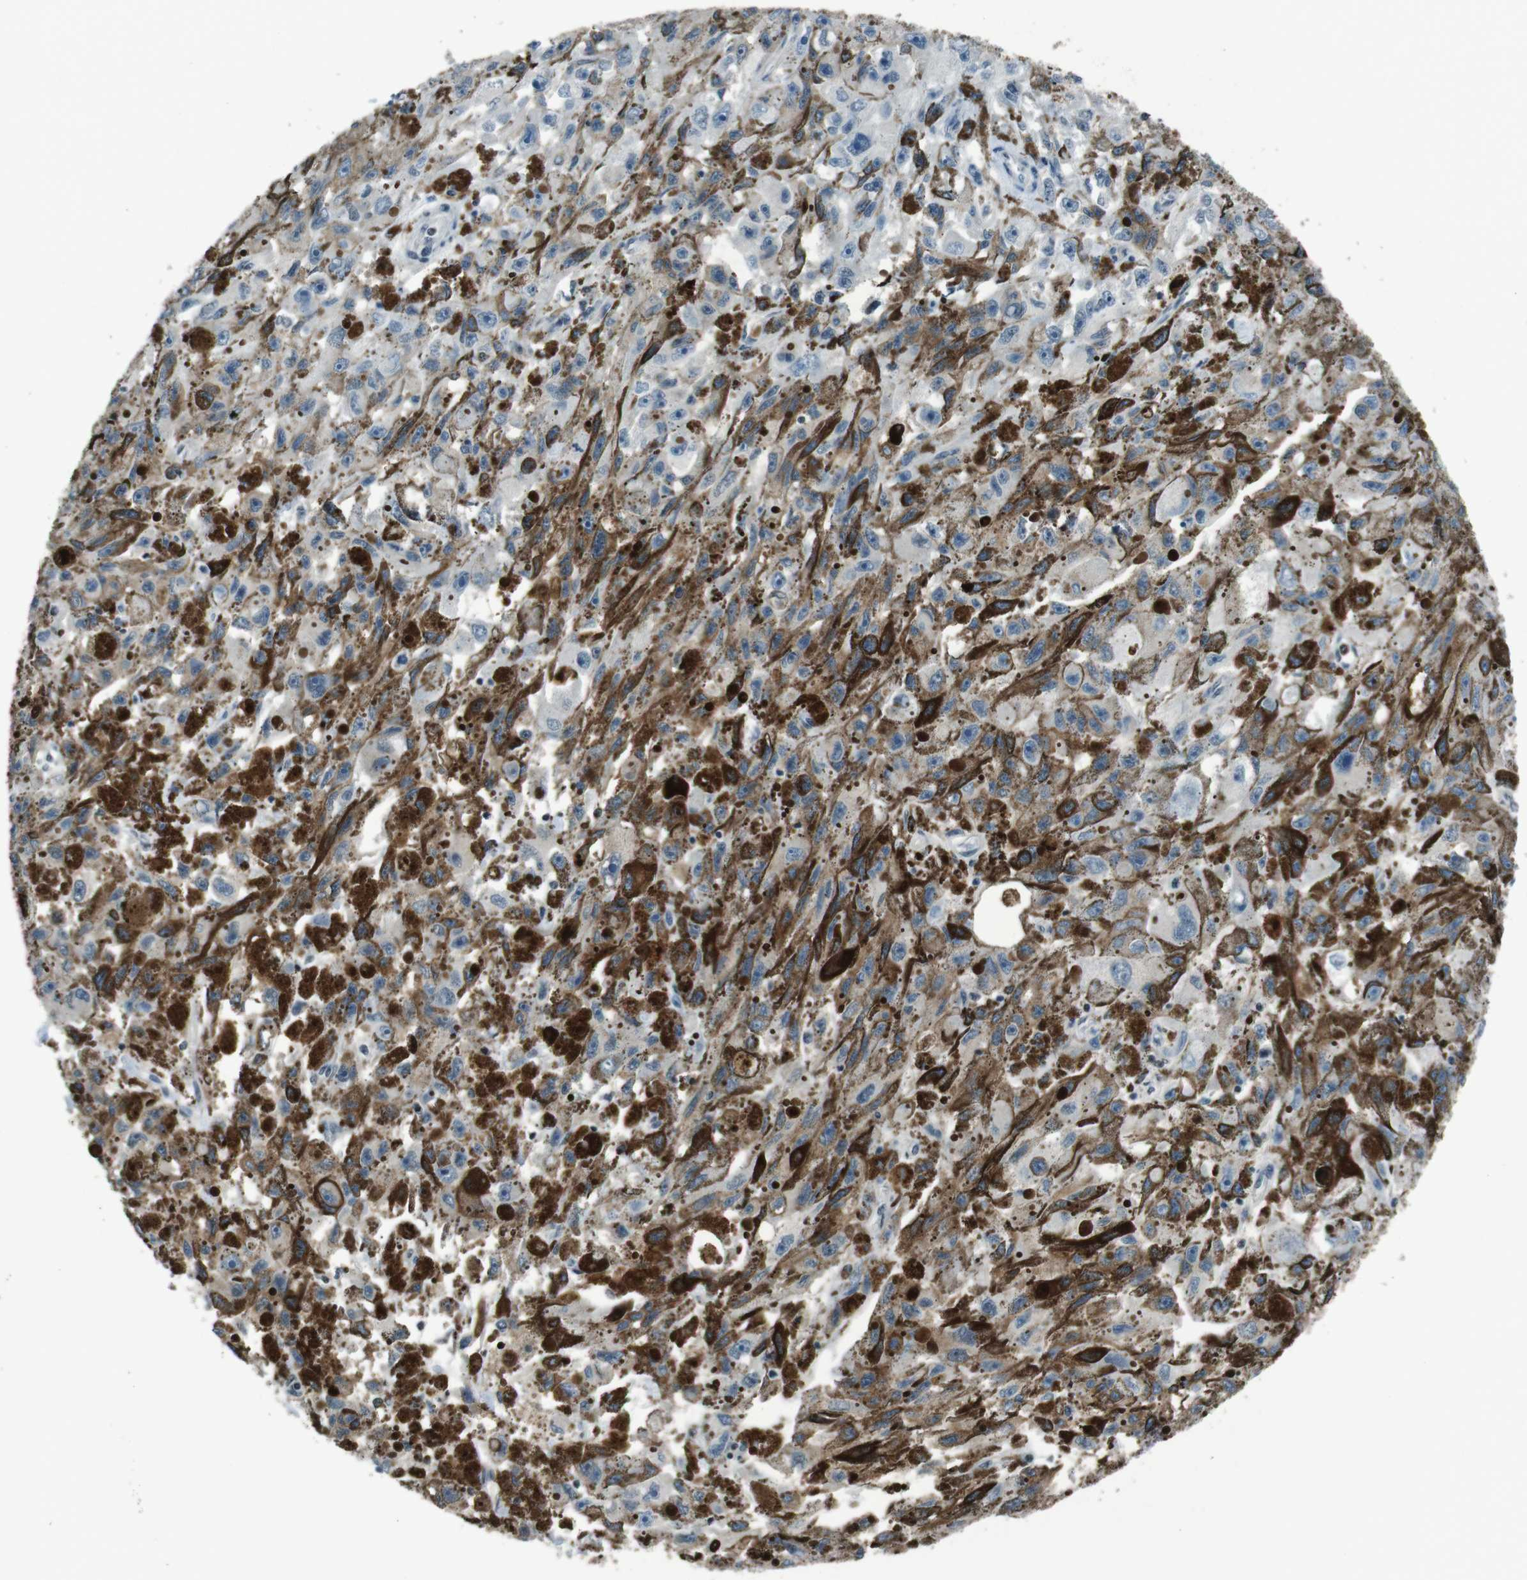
{"staining": {"intensity": "negative", "quantity": "none", "location": "none"}, "tissue": "melanoma", "cell_type": "Tumor cells", "image_type": "cancer", "snomed": [{"axis": "morphology", "description": "Malignant melanoma, NOS"}, {"axis": "topography", "description": "Skin"}], "caption": "Immunohistochemistry (IHC) image of neoplastic tissue: human melanoma stained with DAB shows no significant protein expression in tumor cells.", "gene": "UGT1A6", "patient": {"sex": "female", "age": 104}}